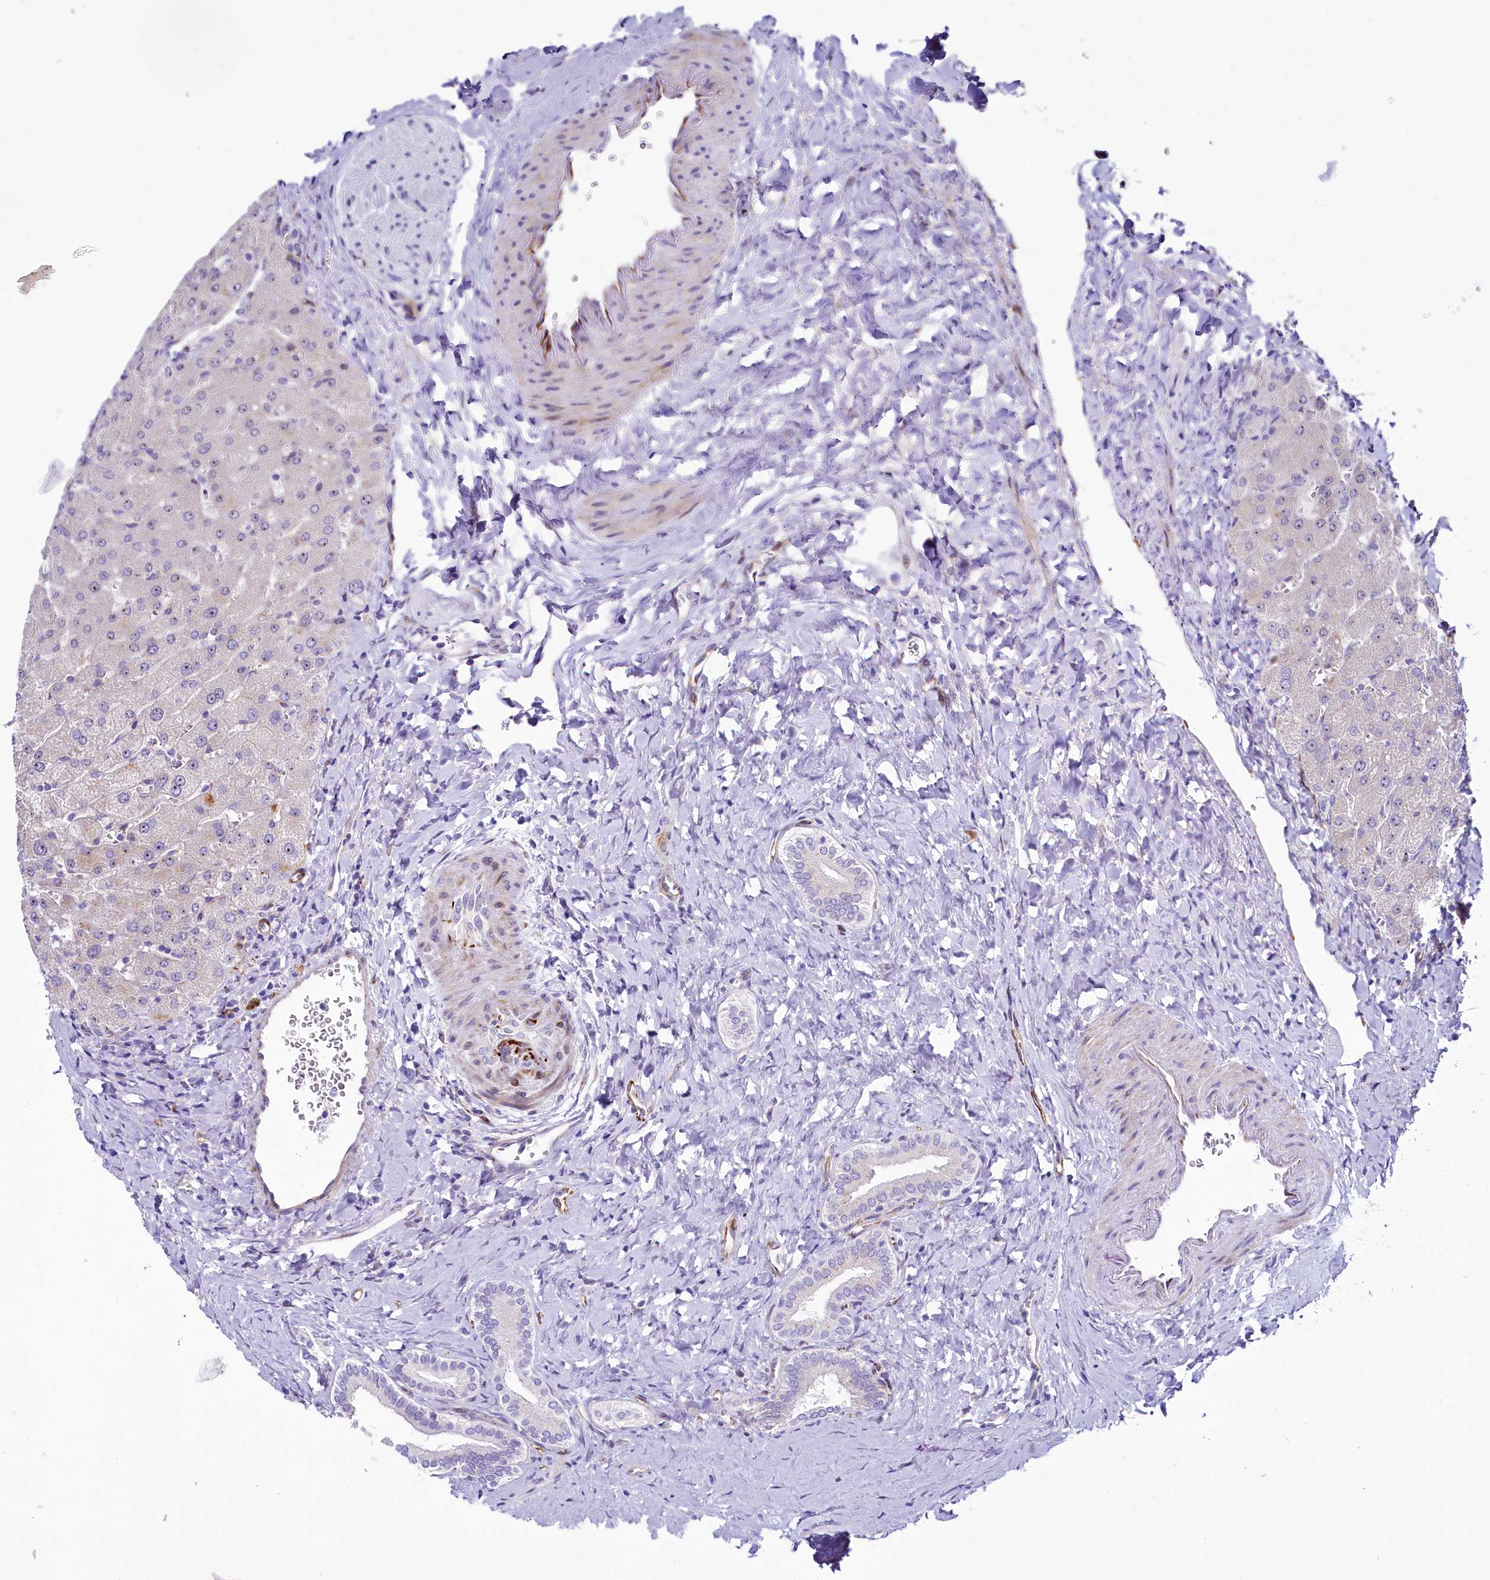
{"staining": {"intensity": "negative", "quantity": "none", "location": "none"}, "tissue": "liver", "cell_type": "Cholangiocytes", "image_type": "normal", "snomed": [{"axis": "morphology", "description": "Normal tissue, NOS"}, {"axis": "topography", "description": "Liver"}], "caption": "Liver stained for a protein using immunohistochemistry (IHC) exhibits no staining cholangiocytes.", "gene": "SH3TC2", "patient": {"sex": "male", "age": 55}}